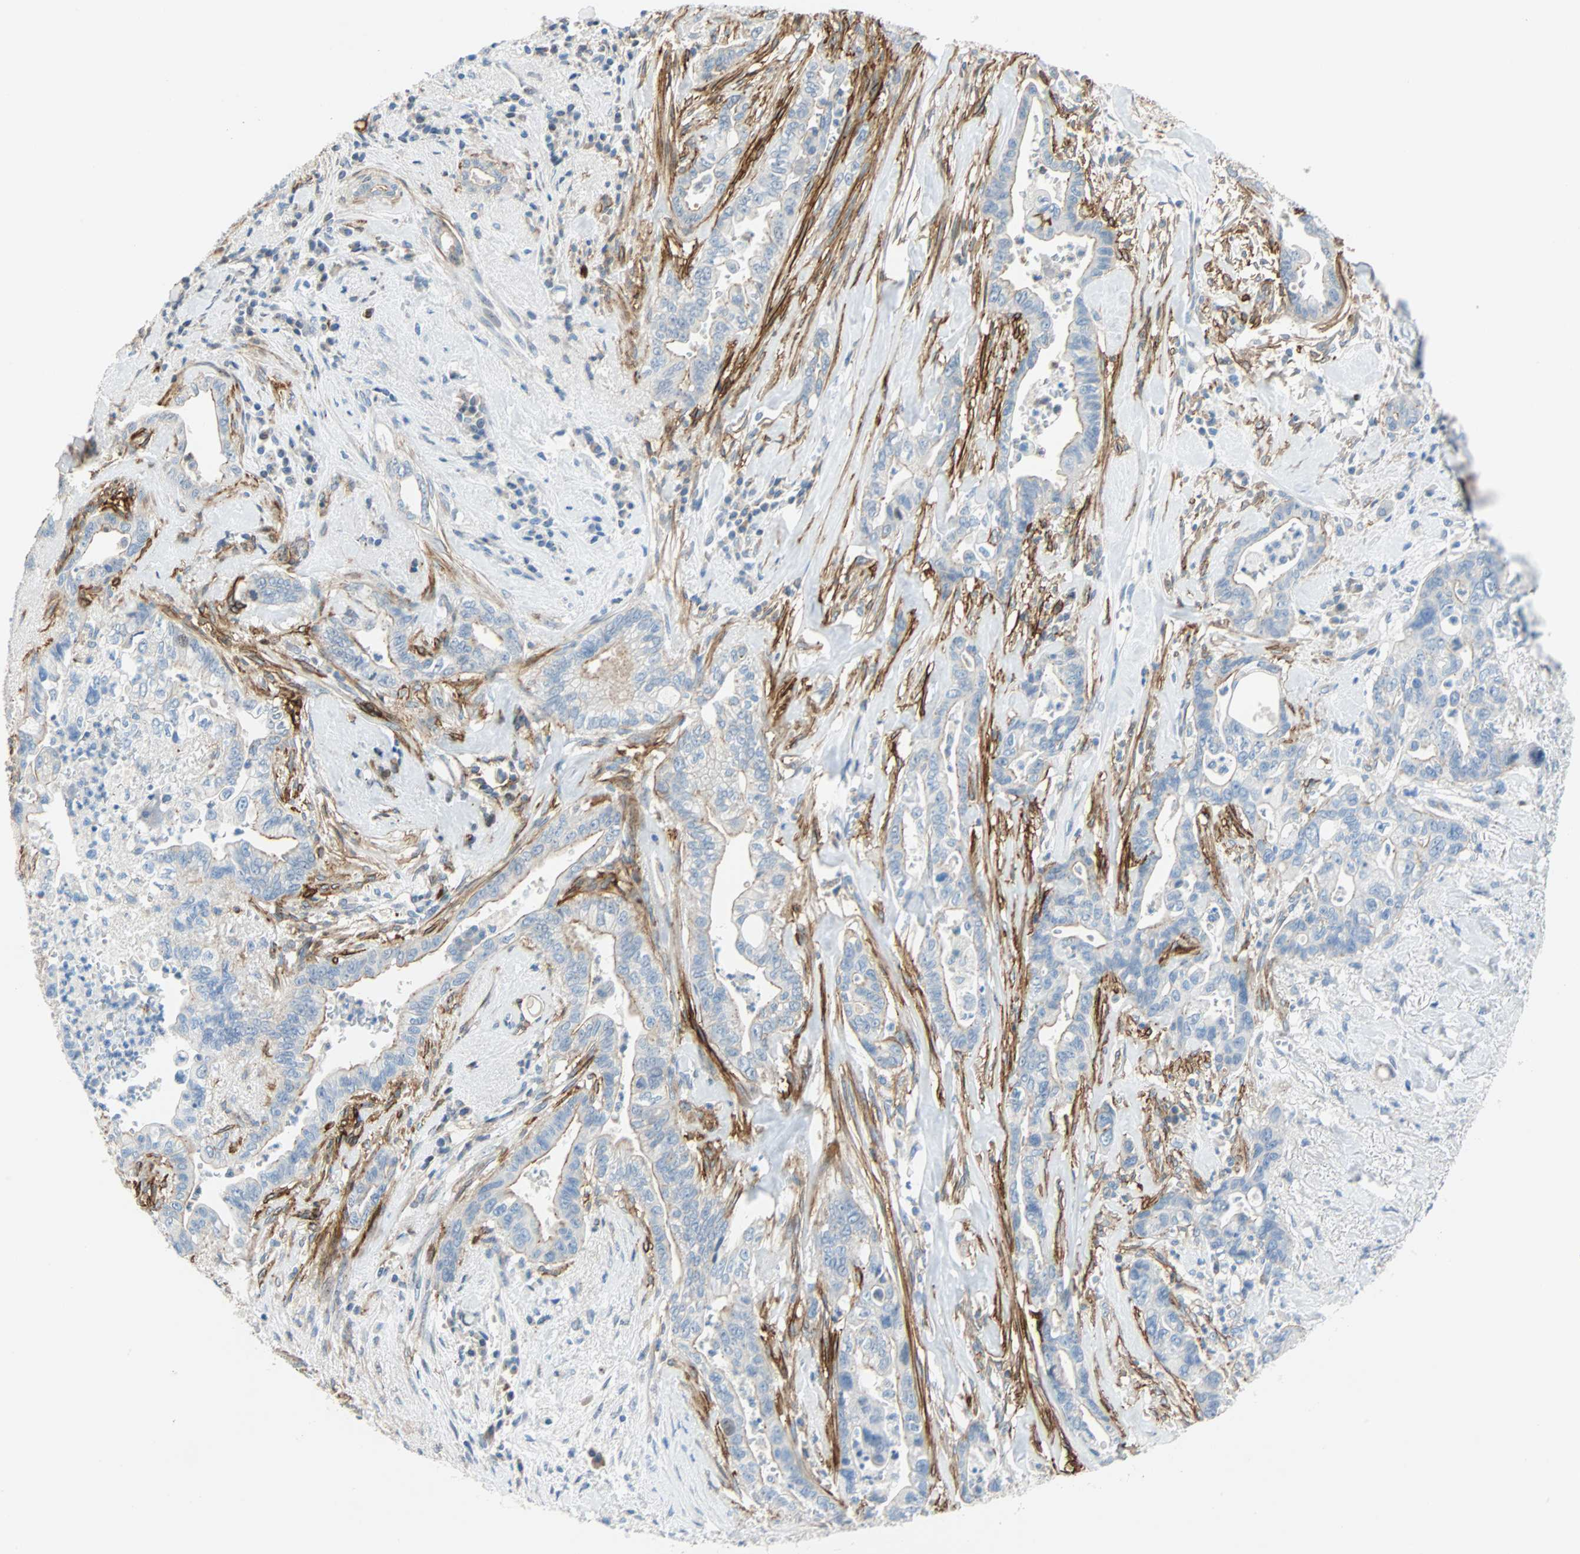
{"staining": {"intensity": "negative", "quantity": "none", "location": "none"}, "tissue": "pancreatic cancer", "cell_type": "Tumor cells", "image_type": "cancer", "snomed": [{"axis": "morphology", "description": "Adenocarcinoma, NOS"}, {"axis": "topography", "description": "Pancreas"}], "caption": "Image shows no significant protein staining in tumor cells of adenocarcinoma (pancreatic).", "gene": "PDPN", "patient": {"sex": "male", "age": 70}}